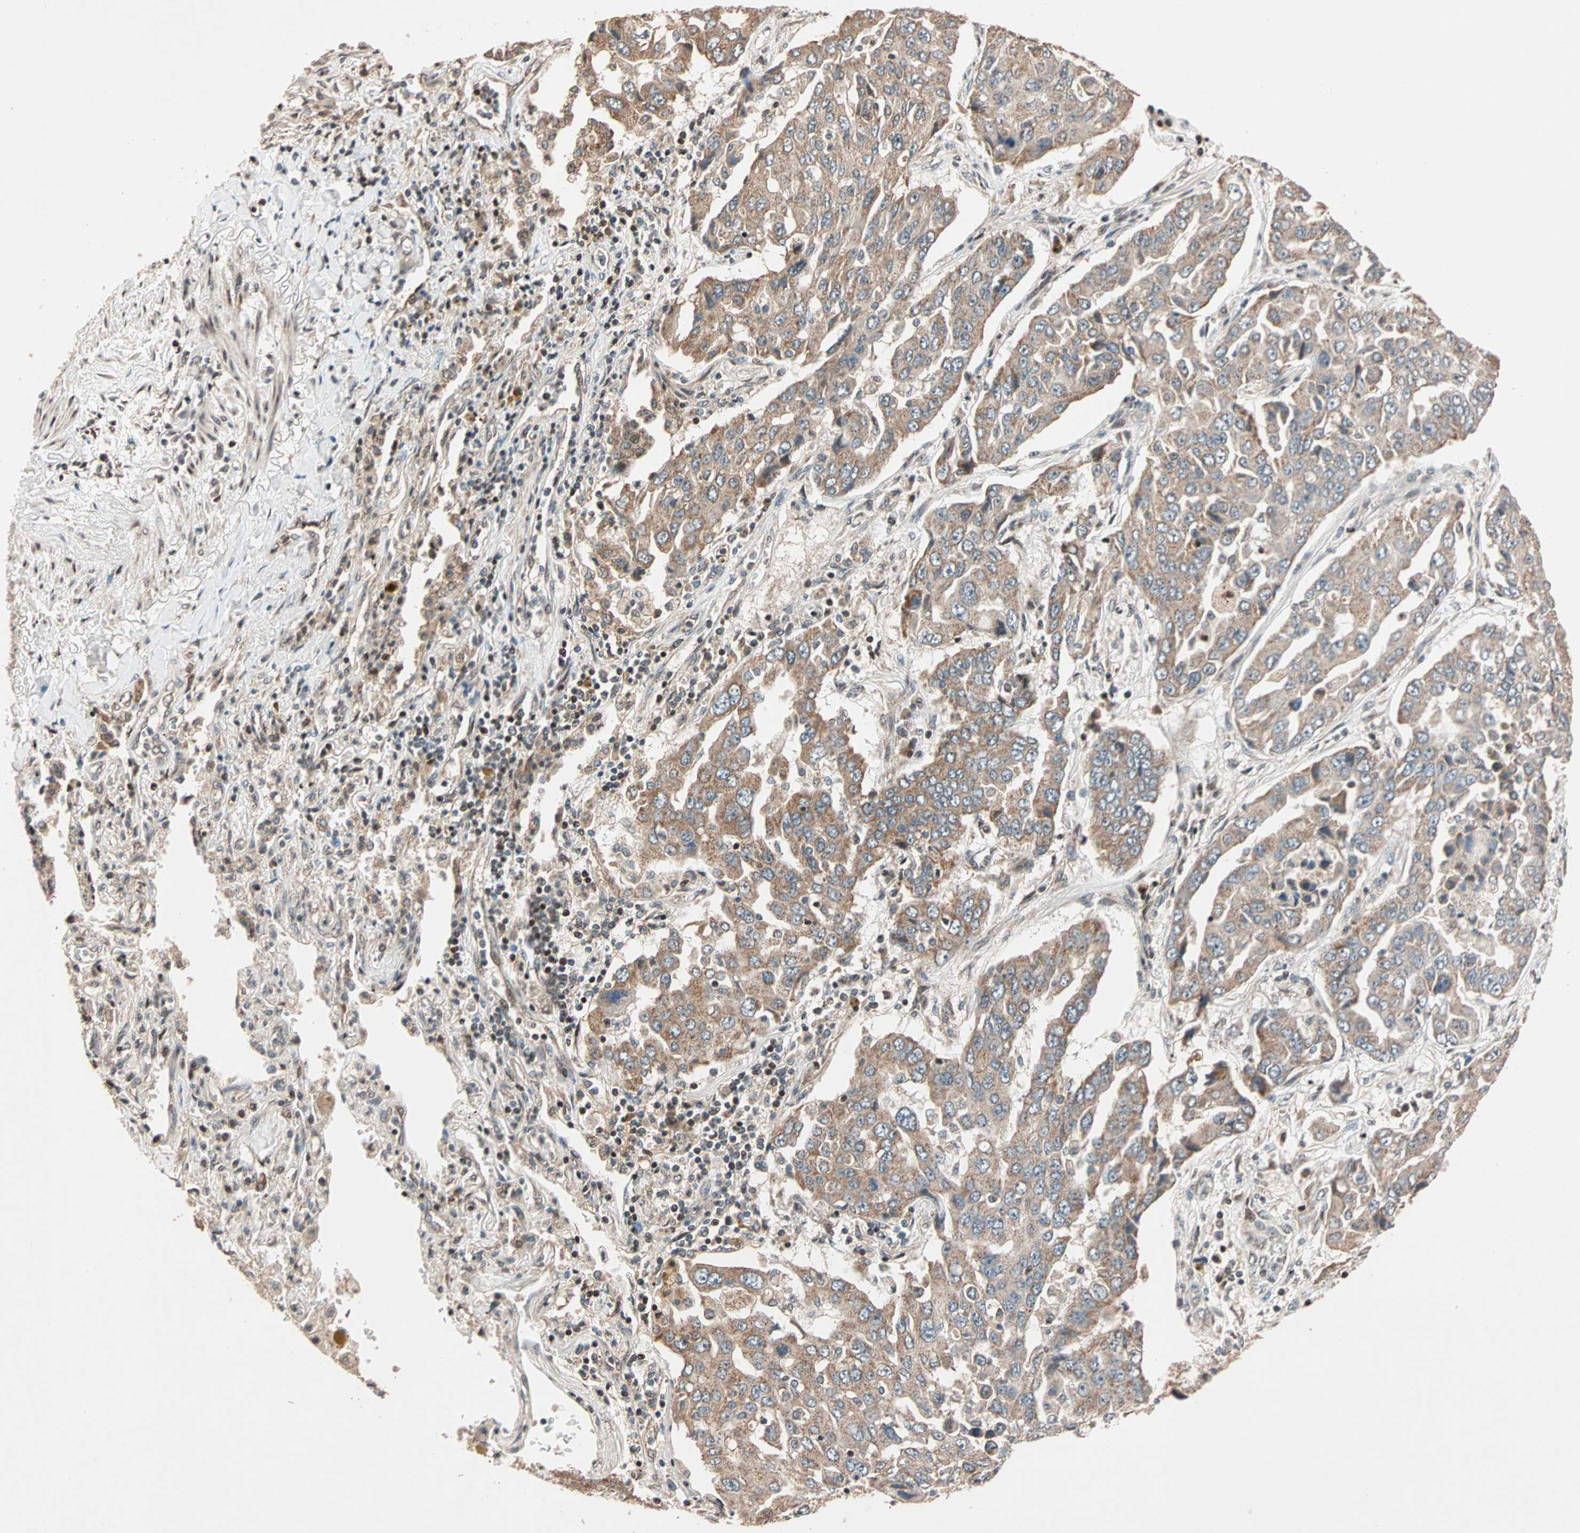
{"staining": {"intensity": "moderate", "quantity": ">75%", "location": "cytoplasmic/membranous"}, "tissue": "lung cancer", "cell_type": "Tumor cells", "image_type": "cancer", "snomed": [{"axis": "morphology", "description": "Adenocarcinoma, NOS"}, {"axis": "topography", "description": "Lung"}], "caption": "The image demonstrates staining of lung adenocarcinoma, revealing moderate cytoplasmic/membranous protein expression (brown color) within tumor cells.", "gene": "HECW1", "patient": {"sex": "female", "age": 65}}